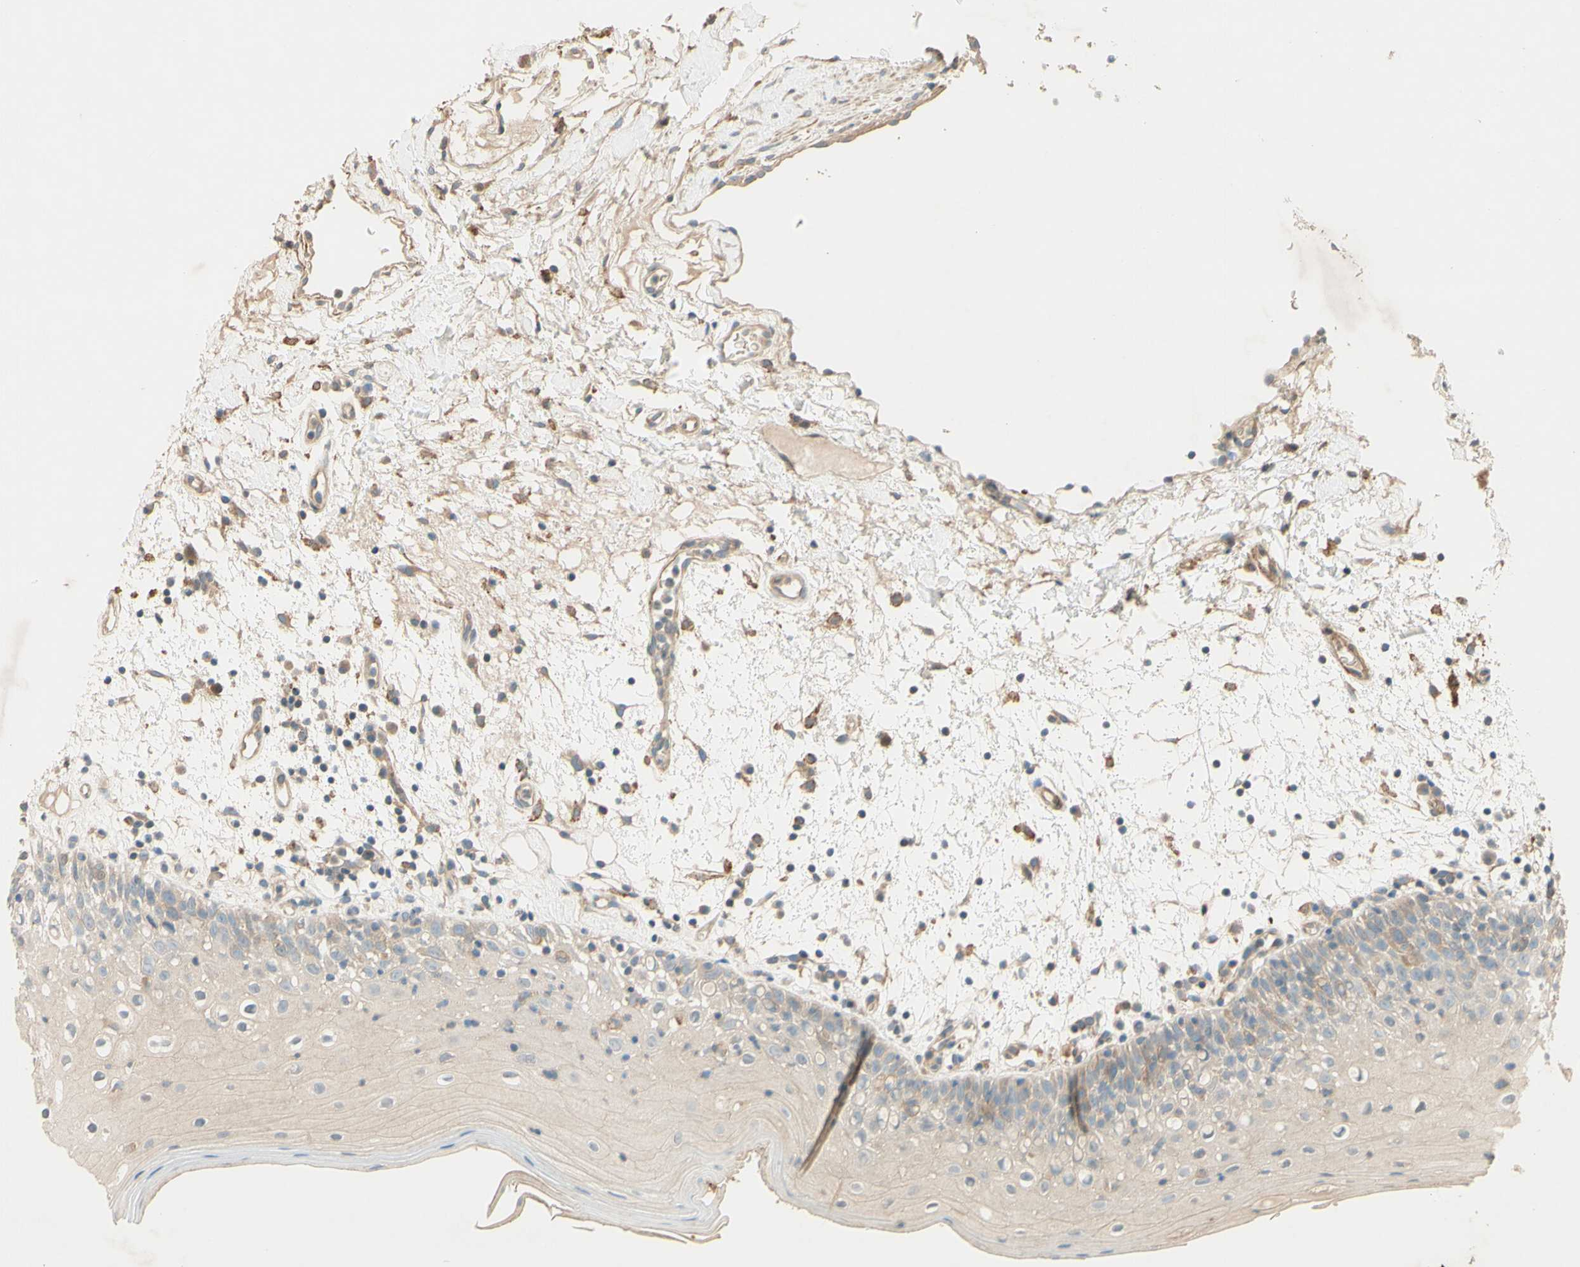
{"staining": {"intensity": "weak", "quantity": ">75%", "location": "cytoplasmic/membranous"}, "tissue": "oral mucosa", "cell_type": "Squamous epithelial cells", "image_type": "normal", "snomed": [{"axis": "morphology", "description": "Normal tissue, NOS"}, {"axis": "morphology", "description": "Squamous cell carcinoma, NOS"}, {"axis": "topography", "description": "Skeletal muscle"}, {"axis": "topography", "description": "Oral tissue"}], "caption": "Protein staining of benign oral mucosa demonstrates weak cytoplasmic/membranous expression in approximately >75% of squamous epithelial cells.", "gene": "ADAM17", "patient": {"sex": "male", "age": 71}}